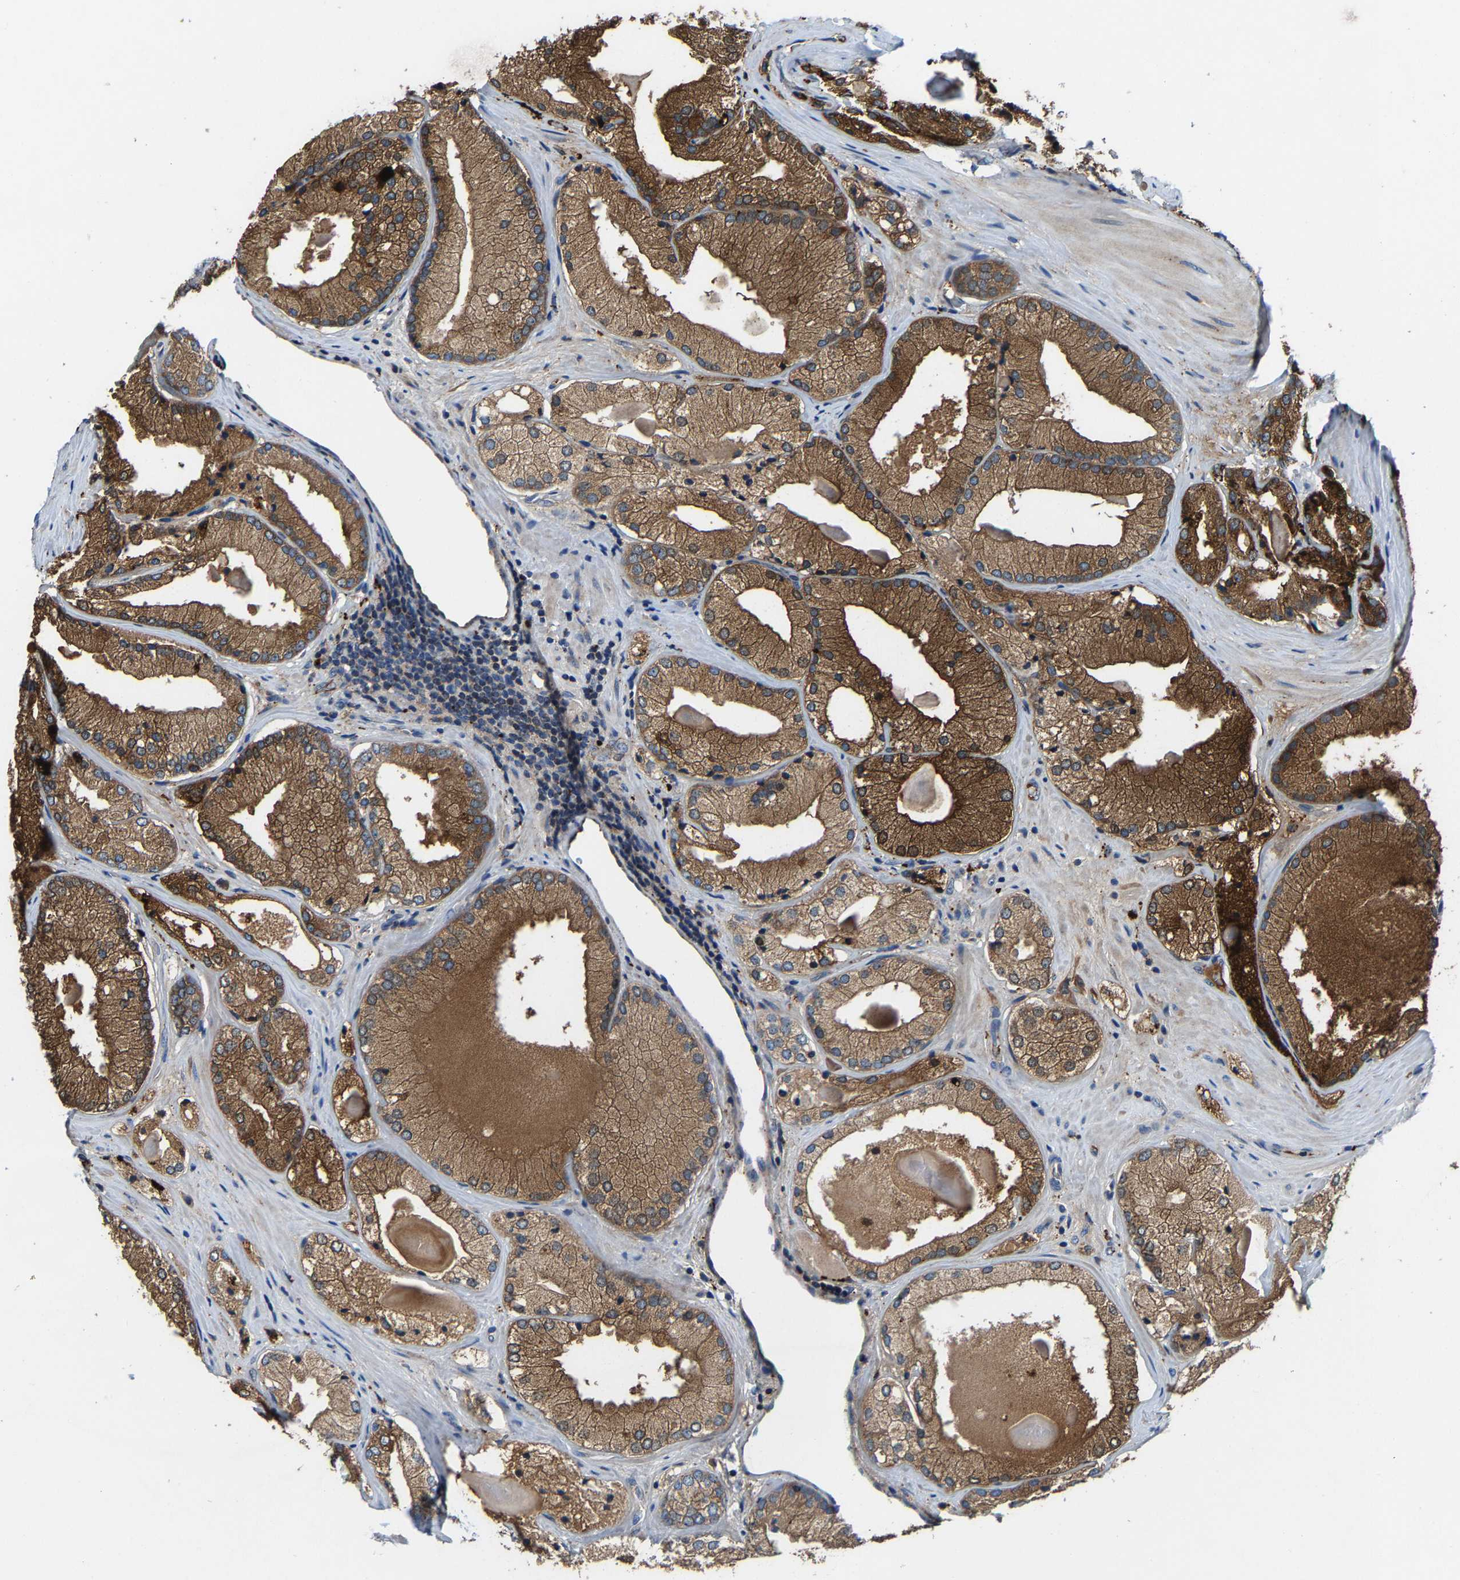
{"staining": {"intensity": "moderate", "quantity": ">75%", "location": "cytoplasmic/membranous"}, "tissue": "prostate cancer", "cell_type": "Tumor cells", "image_type": "cancer", "snomed": [{"axis": "morphology", "description": "Adenocarcinoma, Low grade"}, {"axis": "topography", "description": "Prostate"}], "caption": "This photomicrograph displays prostate adenocarcinoma (low-grade) stained with immunohistochemistry (IHC) to label a protein in brown. The cytoplasmic/membranous of tumor cells show moderate positivity for the protein. Nuclei are counter-stained blue.", "gene": "DPP7", "patient": {"sex": "male", "age": 65}}